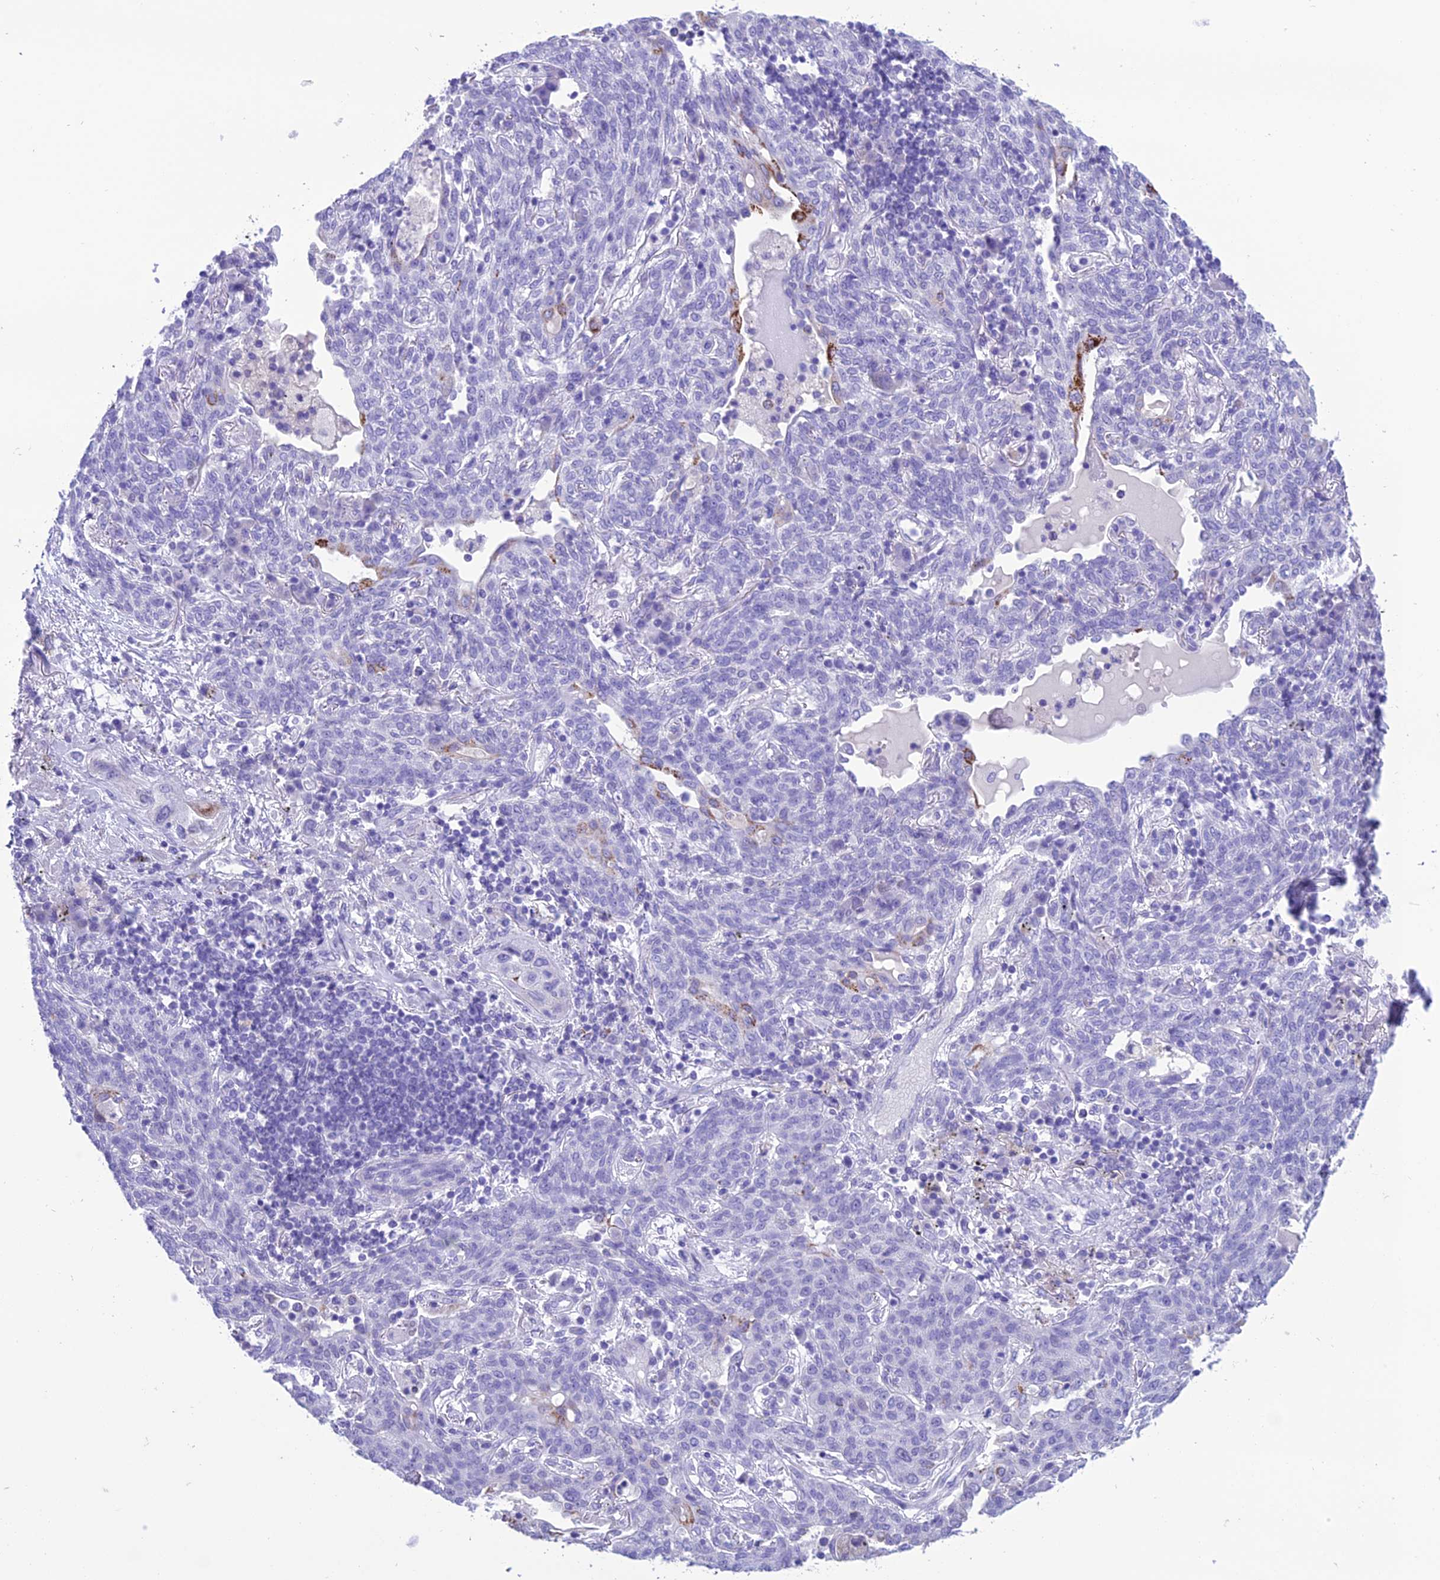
{"staining": {"intensity": "negative", "quantity": "none", "location": "none"}, "tissue": "lung cancer", "cell_type": "Tumor cells", "image_type": "cancer", "snomed": [{"axis": "morphology", "description": "Squamous cell carcinoma, NOS"}, {"axis": "topography", "description": "Lung"}], "caption": "High magnification brightfield microscopy of lung cancer (squamous cell carcinoma) stained with DAB (brown) and counterstained with hematoxylin (blue): tumor cells show no significant expression.", "gene": "TRAM1L1", "patient": {"sex": "female", "age": 70}}